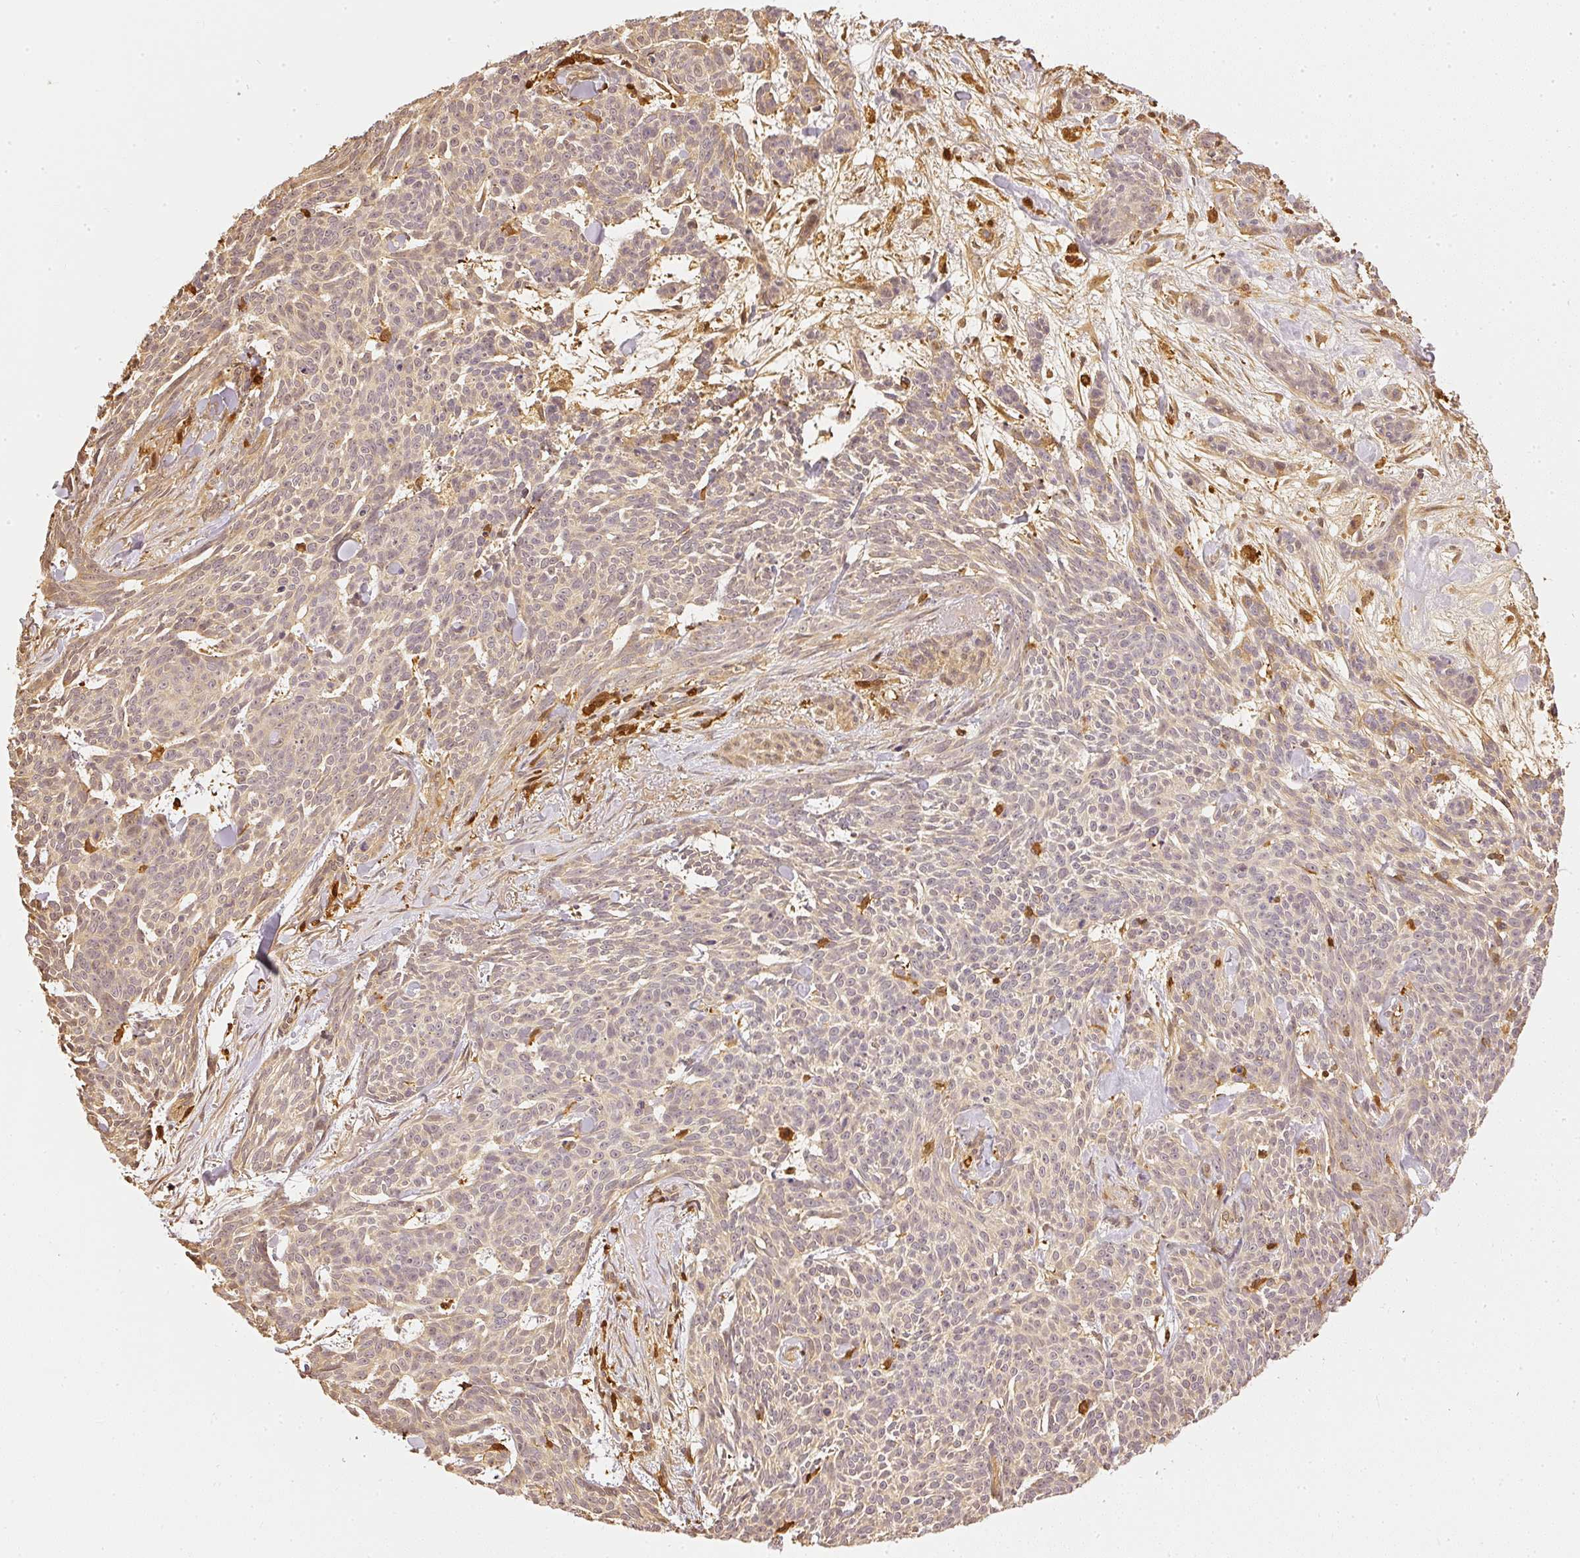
{"staining": {"intensity": "negative", "quantity": "none", "location": "none"}, "tissue": "skin cancer", "cell_type": "Tumor cells", "image_type": "cancer", "snomed": [{"axis": "morphology", "description": "Basal cell carcinoma"}, {"axis": "topography", "description": "Skin"}], "caption": "An image of human skin cancer (basal cell carcinoma) is negative for staining in tumor cells.", "gene": "PFN1", "patient": {"sex": "female", "age": 93}}